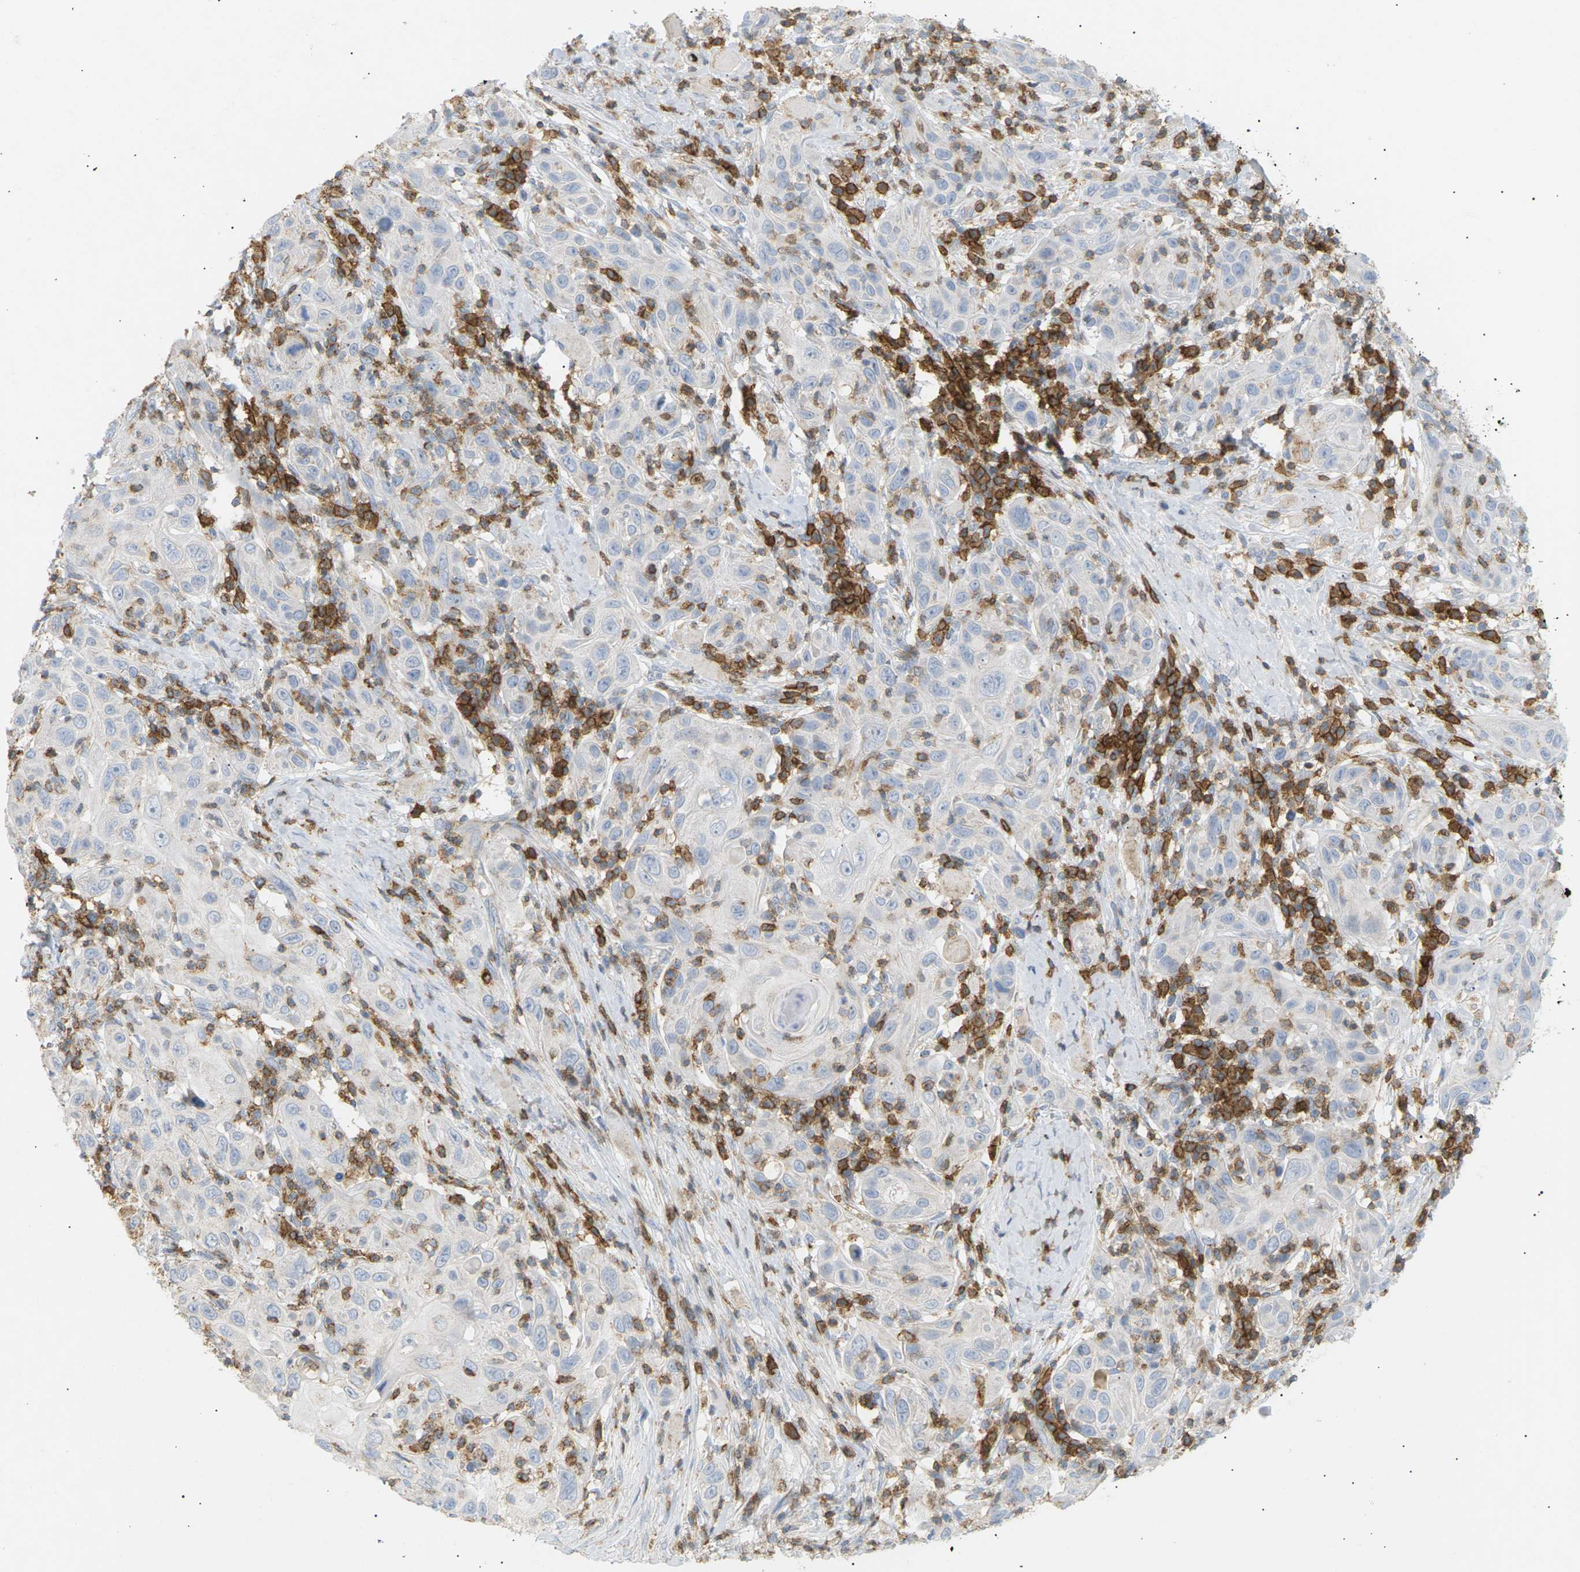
{"staining": {"intensity": "negative", "quantity": "none", "location": "none"}, "tissue": "skin cancer", "cell_type": "Tumor cells", "image_type": "cancer", "snomed": [{"axis": "morphology", "description": "Squamous cell carcinoma, NOS"}, {"axis": "topography", "description": "Skin"}], "caption": "This is an immunohistochemistry micrograph of human squamous cell carcinoma (skin). There is no expression in tumor cells.", "gene": "LIME1", "patient": {"sex": "female", "age": 88}}